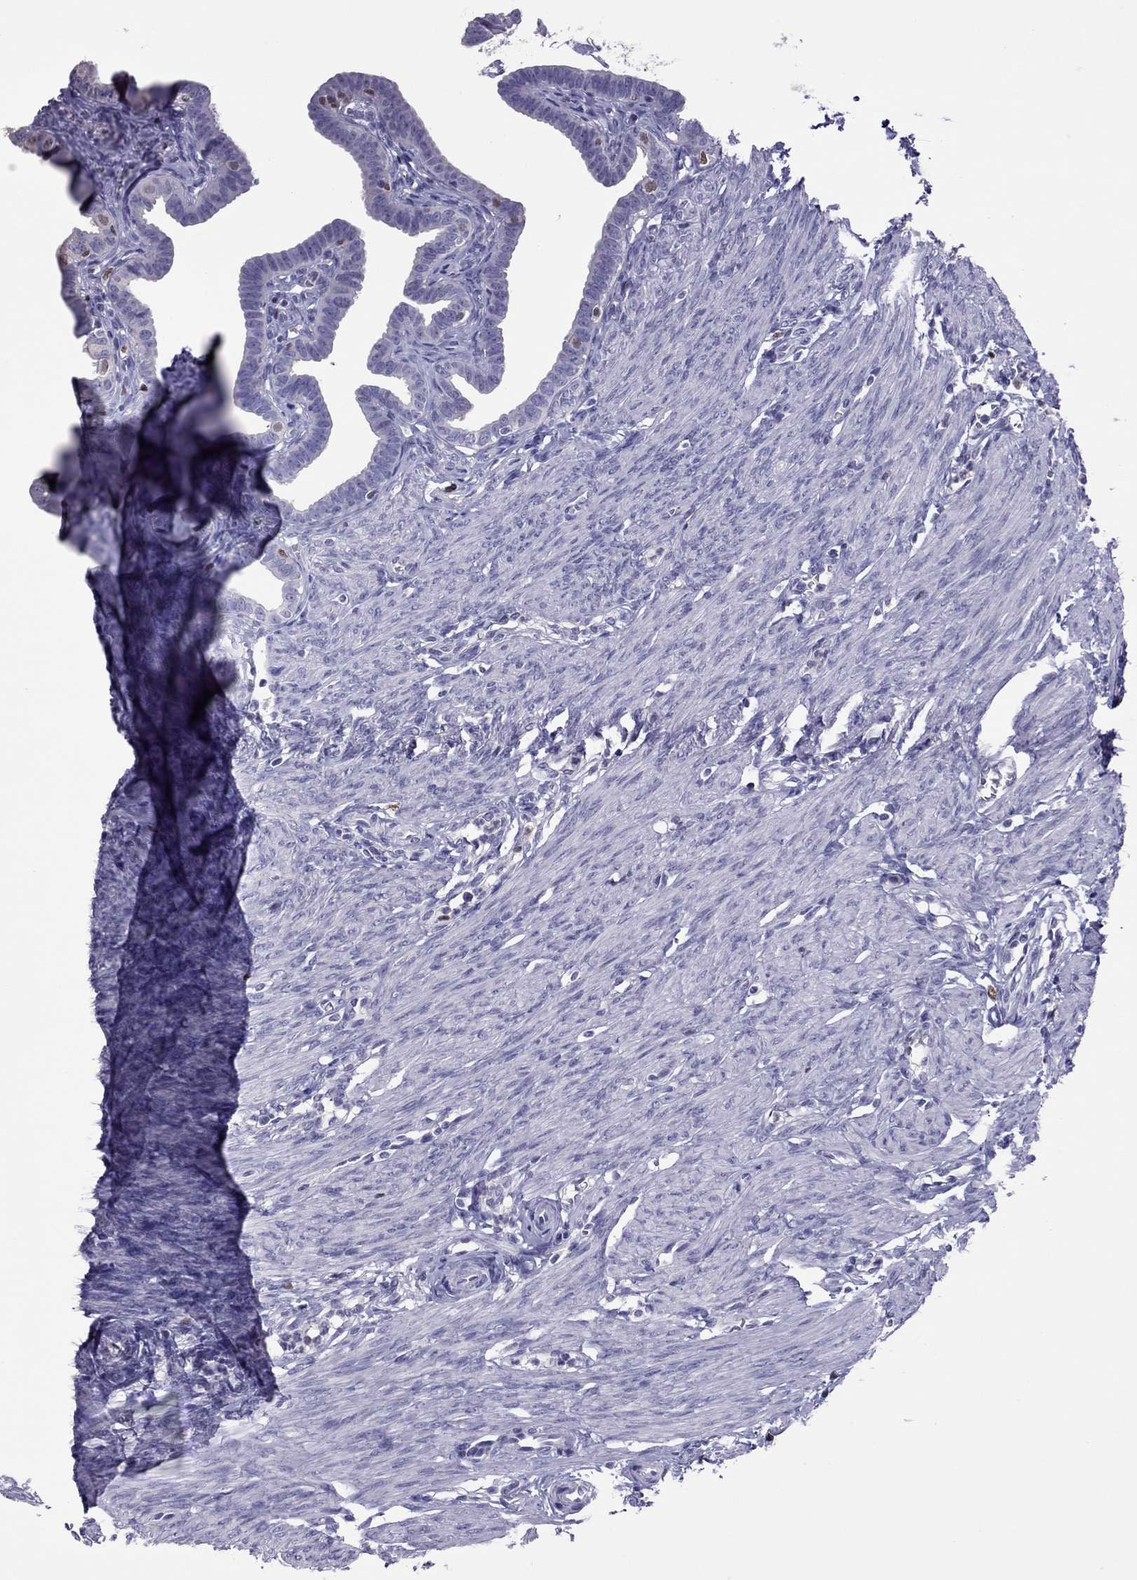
{"staining": {"intensity": "negative", "quantity": "none", "location": "none"}, "tissue": "fallopian tube", "cell_type": "Glandular cells", "image_type": "normal", "snomed": [{"axis": "morphology", "description": "Normal tissue, NOS"}, {"axis": "topography", "description": "Fallopian tube"}, {"axis": "topography", "description": "Ovary"}], "caption": "An image of fallopian tube stained for a protein demonstrates no brown staining in glandular cells.", "gene": "SPINT3", "patient": {"sex": "female", "age": 33}}